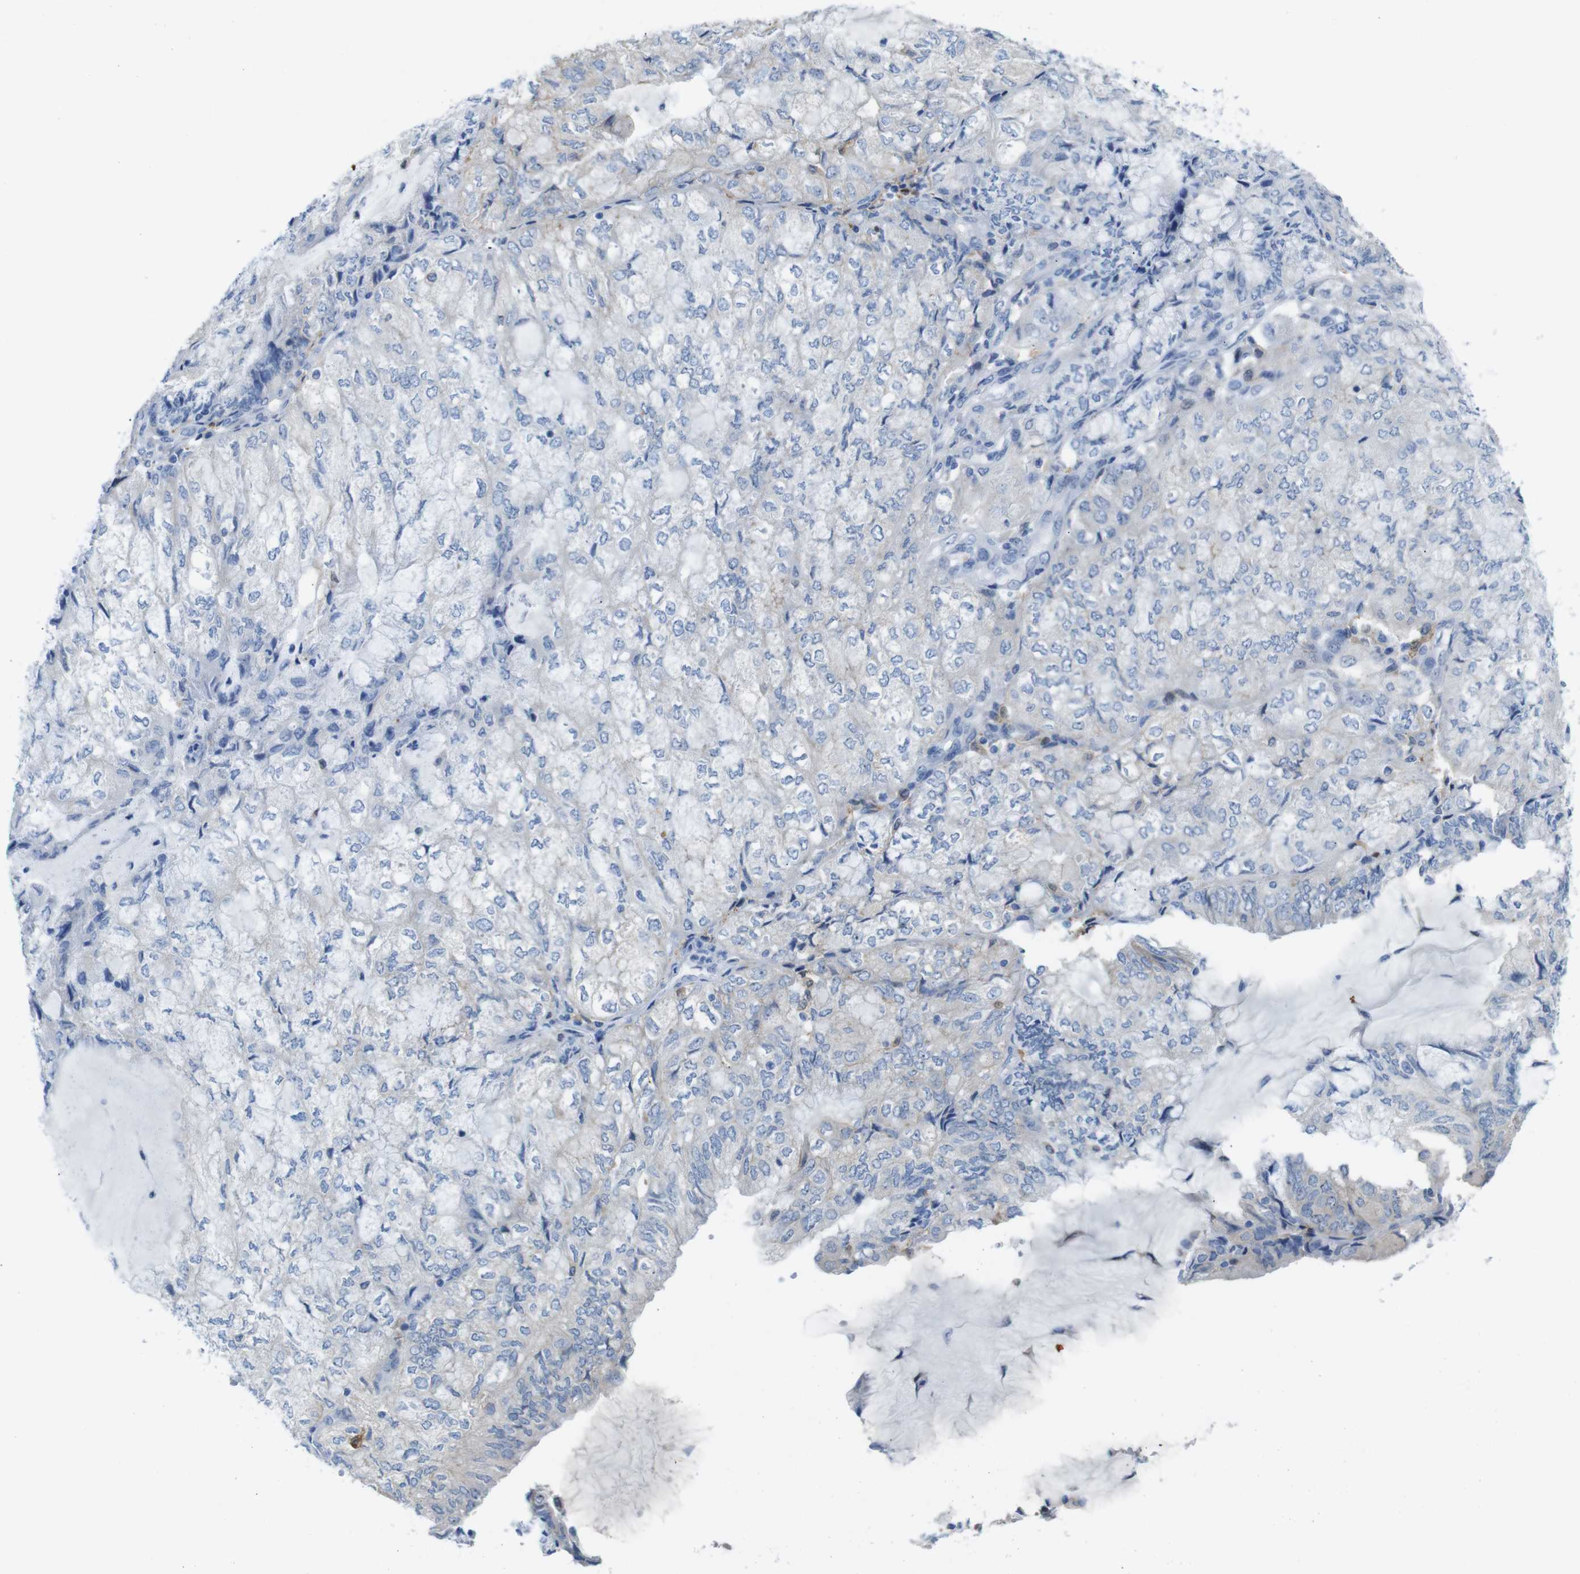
{"staining": {"intensity": "negative", "quantity": "none", "location": "none"}, "tissue": "endometrial cancer", "cell_type": "Tumor cells", "image_type": "cancer", "snomed": [{"axis": "morphology", "description": "Adenocarcinoma, NOS"}, {"axis": "topography", "description": "Endometrium"}], "caption": "This is an IHC micrograph of human endometrial adenocarcinoma. There is no expression in tumor cells.", "gene": "C1orf210", "patient": {"sex": "female", "age": 81}}